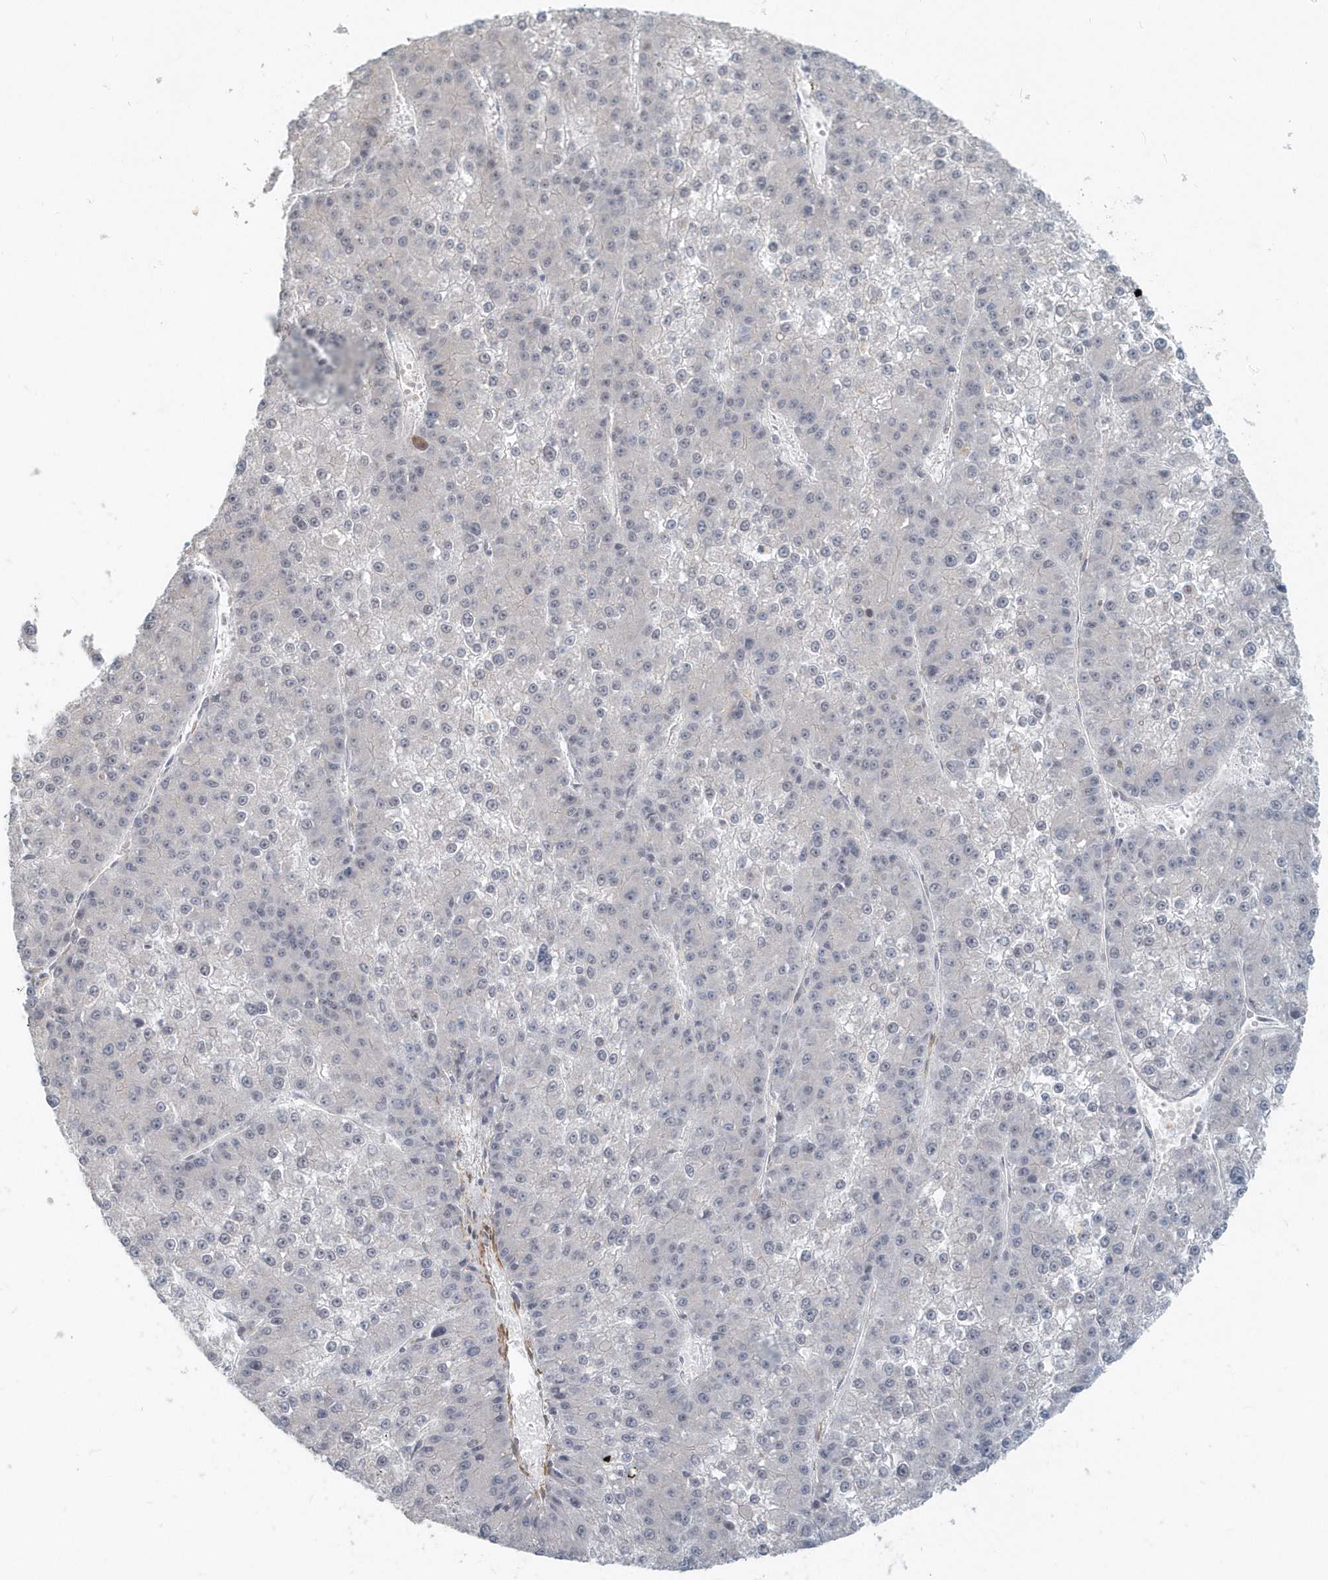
{"staining": {"intensity": "negative", "quantity": "none", "location": "none"}, "tissue": "liver cancer", "cell_type": "Tumor cells", "image_type": "cancer", "snomed": [{"axis": "morphology", "description": "Carcinoma, Hepatocellular, NOS"}, {"axis": "topography", "description": "Liver"}], "caption": "This is an immunohistochemistry (IHC) photomicrograph of liver hepatocellular carcinoma. There is no positivity in tumor cells.", "gene": "NAPB", "patient": {"sex": "female", "age": 73}}